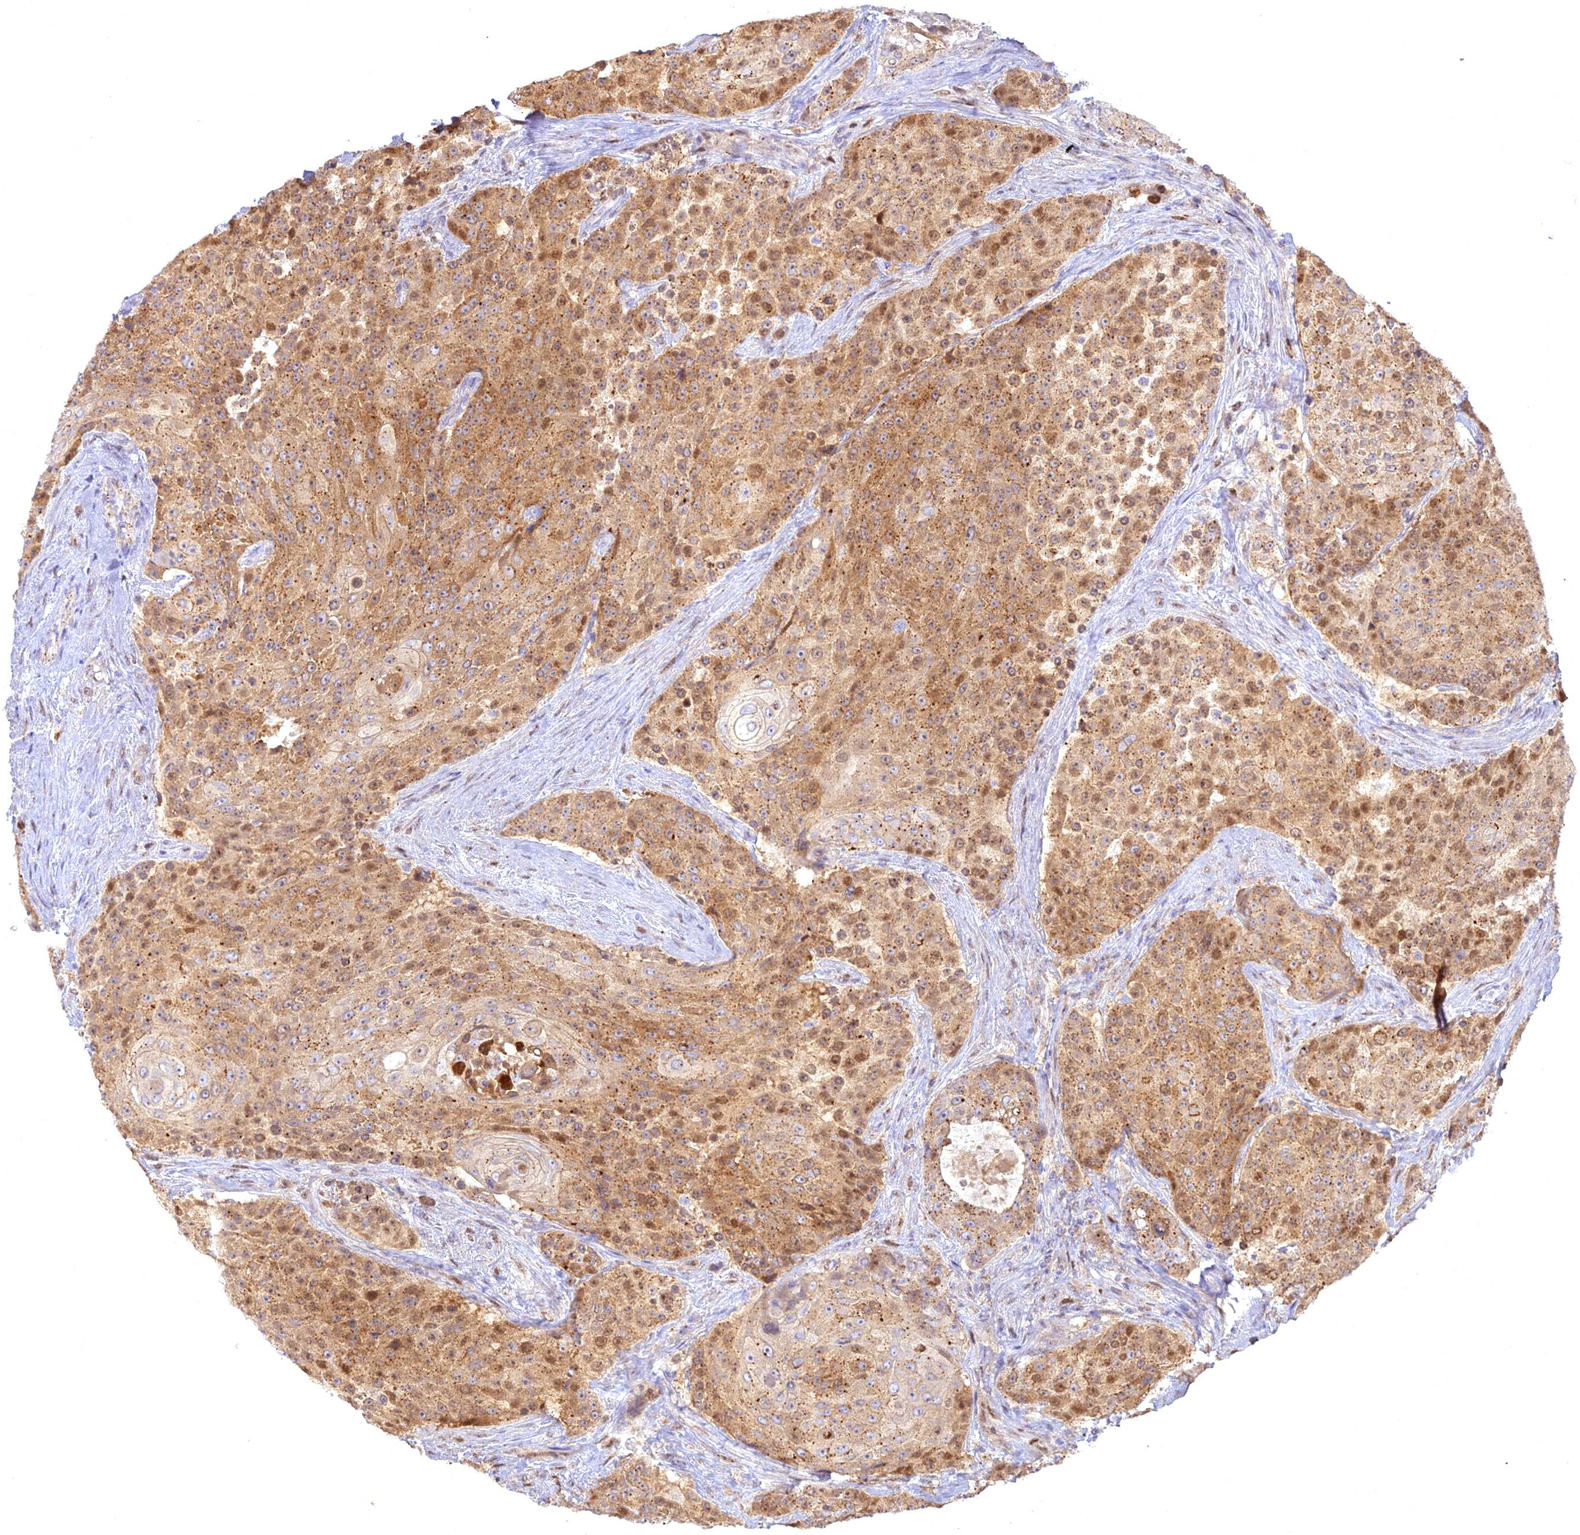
{"staining": {"intensity": "moderate", "quantity": ">75%", "location": "cytoplasmic/membranous,nuclear"}, "tissue": "urothelial cancer", "cell_type": "Tumor cells", "image_type": "cancer", "snomed": [{"axis": "morphology", "description": "Urothelial carcinoma, High grade"}, {"axis": "topography", "description": "Urinary bladder"}], "caption": "The image displays staining of urothelial carcinoma (high-grade), revealing moderate cytoplasmic/membranous and nuclear protein positivity (brown color) within tumor cells.", "gene": "CENPV", "patient": {"sex": "female", "age": 63}}